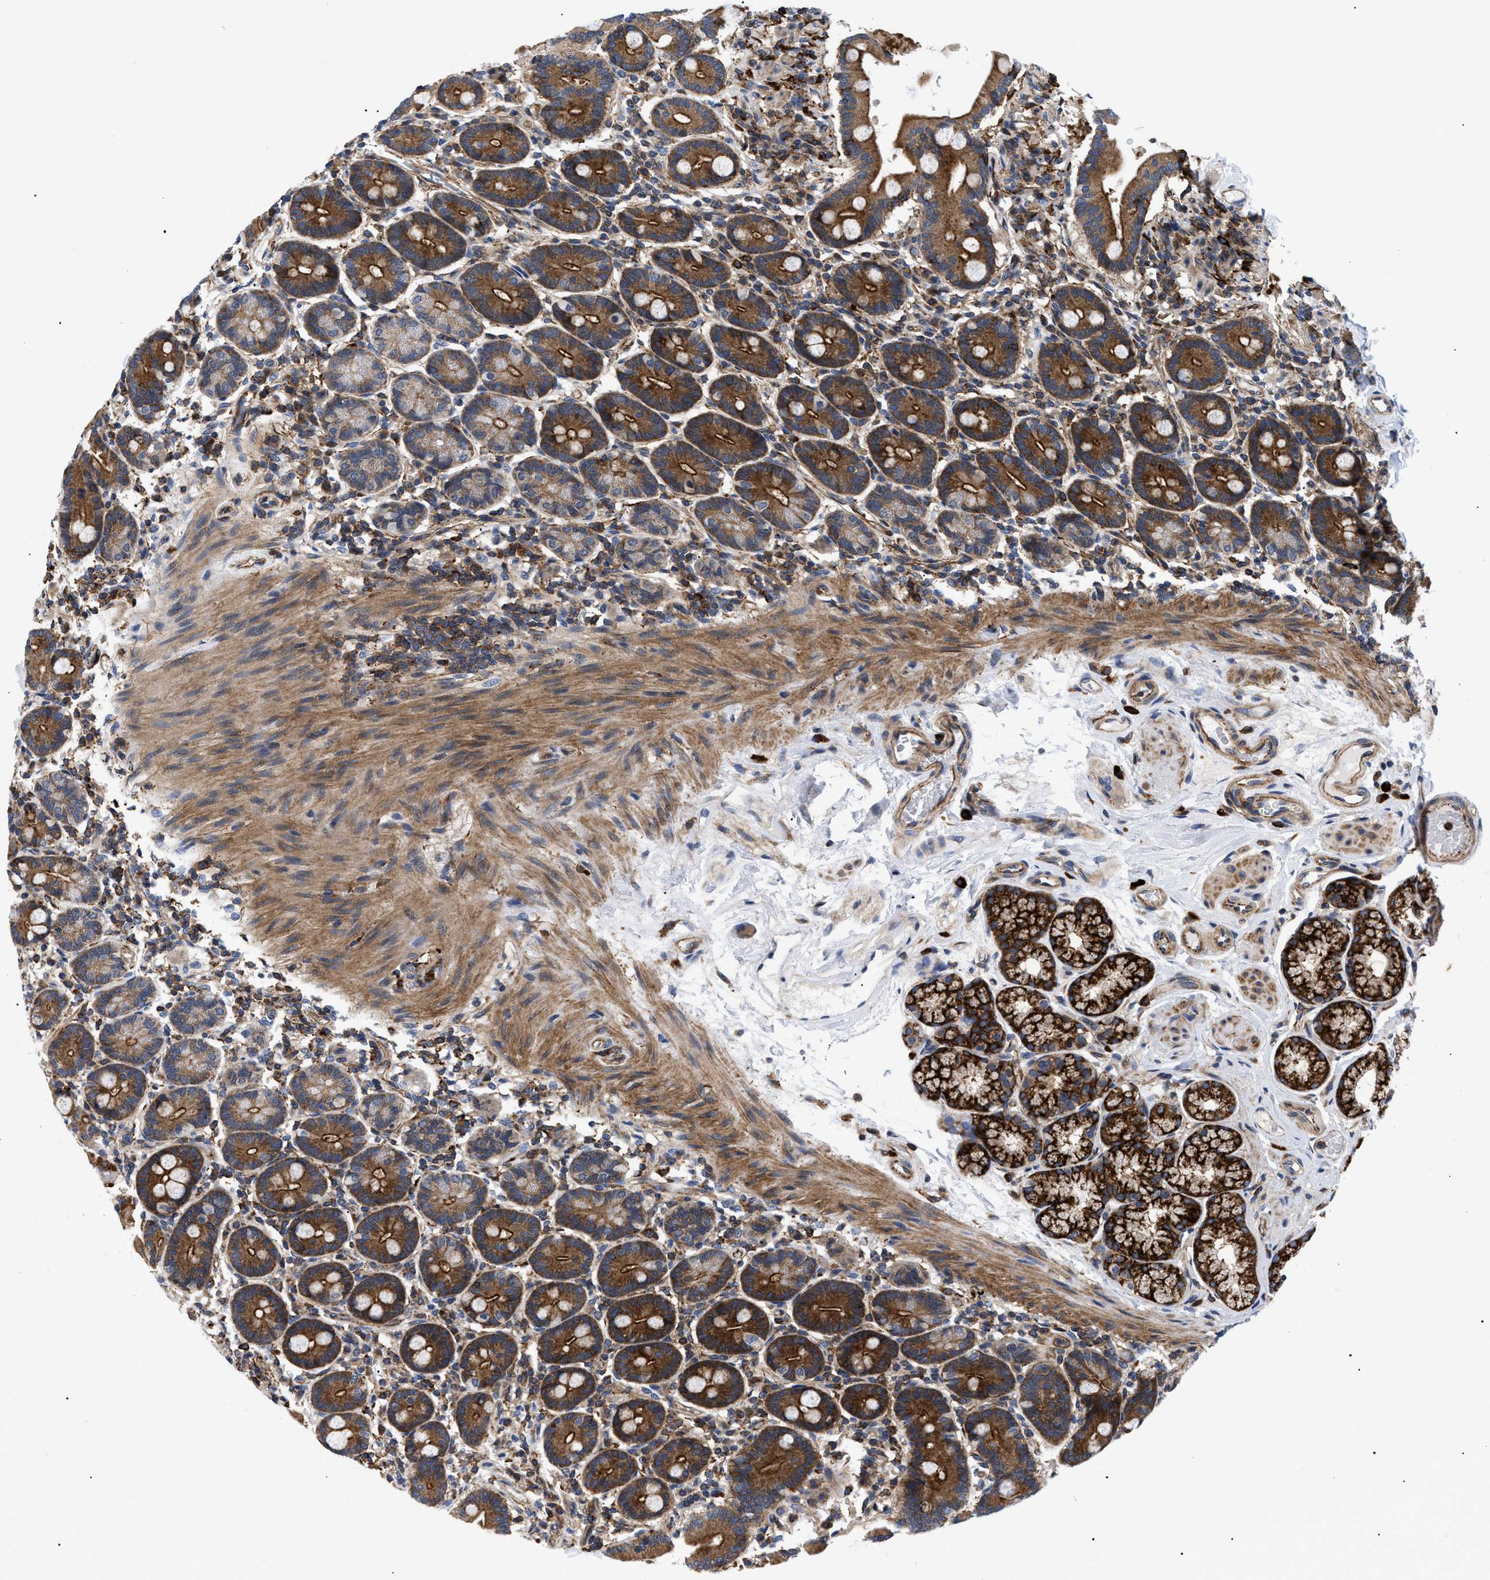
{"staining": {"intensity": "strong", "quantity": ">75%", "location": "cytoplasmic/membranous"}, "tissue": "duodenum", "cell_type": "Glandular cells", "image_type": "normal", "snomed": [{"axis": "morphology", "description": "Normal tissue, NOS"}, {"axis": "topography", "description": "Duodenum"}], "caption": "High-power microscopy captured an immunohistochemistry (IHC) micrograph of benign duodenum, revealing strong cytoplasmic/membranous positivity in approximately >75% of glandular cells. (DAB IHC with brightfield microscopy, high magnification).", "gene": "SPAST", "patient": {"sex": "male", "age": 54}}